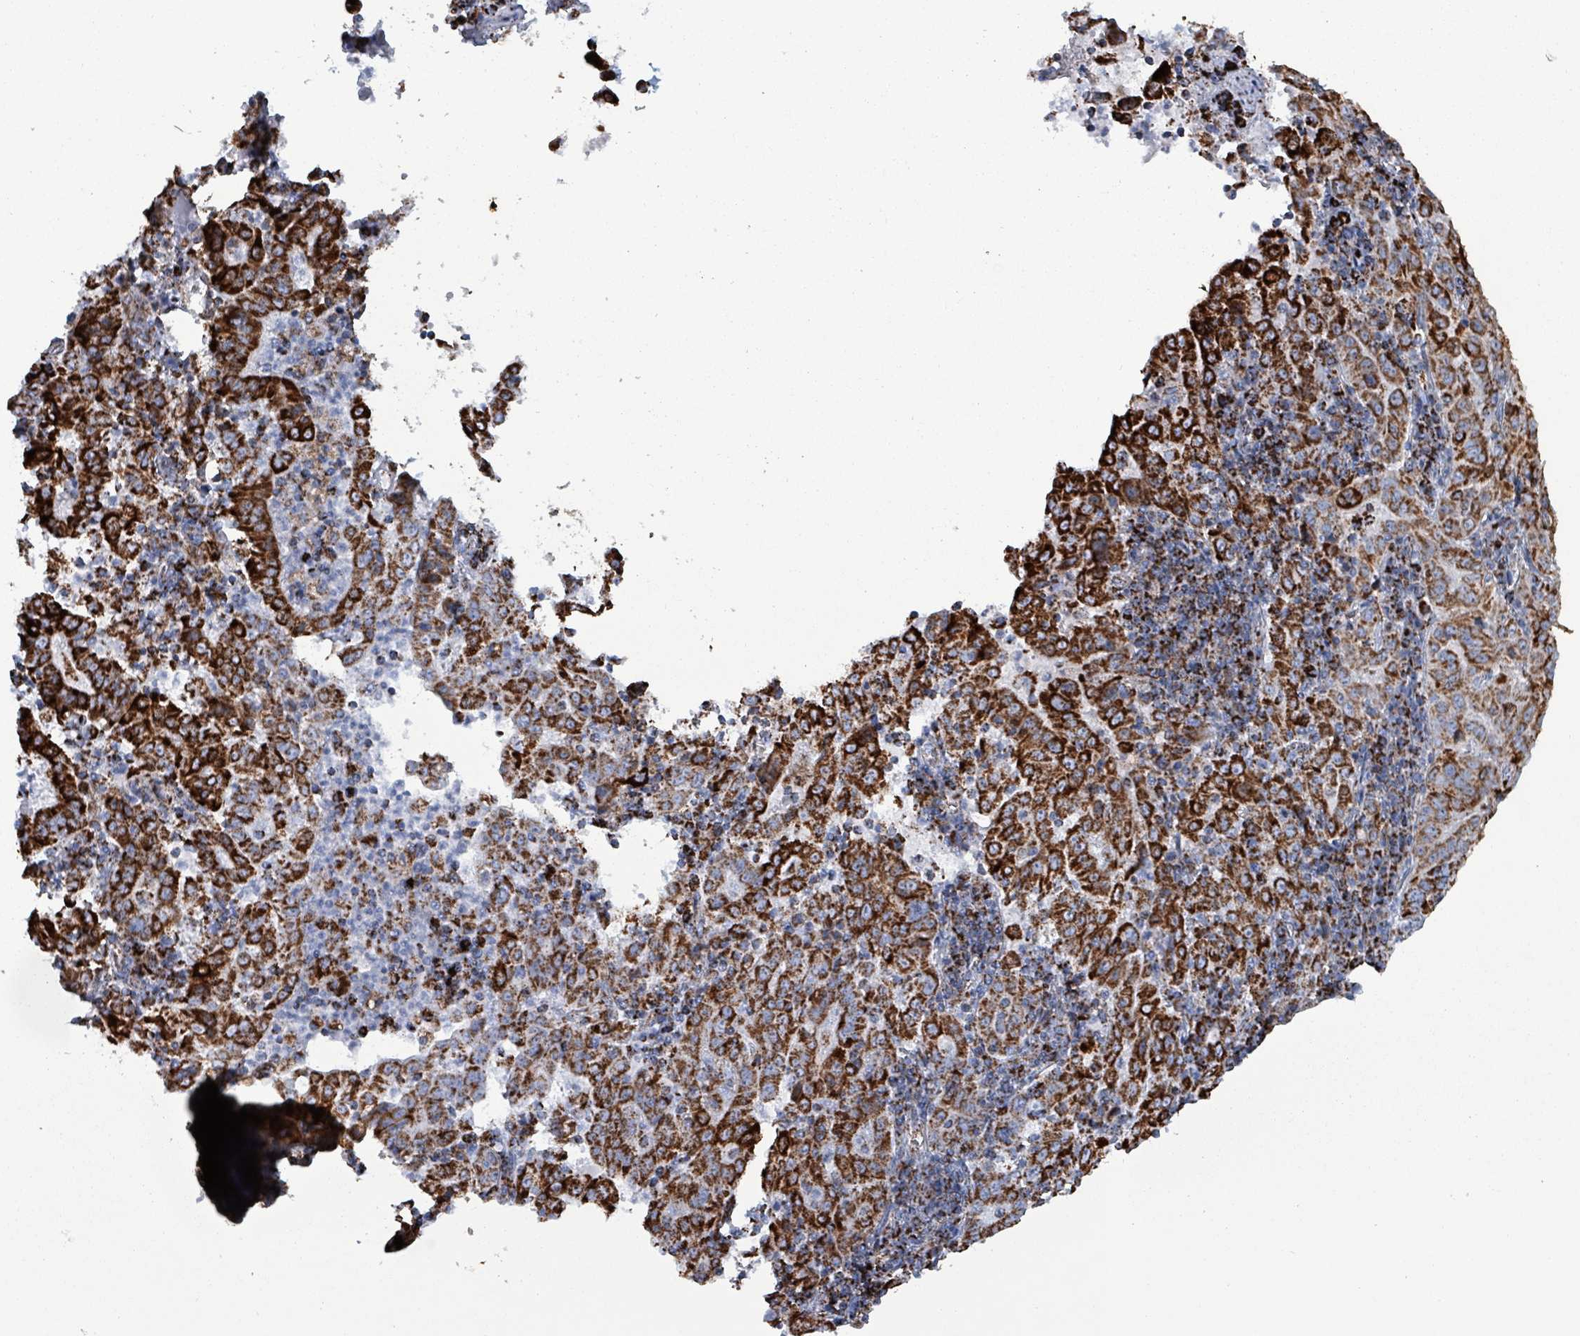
{"staining": {"intensity": "strong", "quantity": ">75%", "location": "cytoplasmic/membranous"}, "tissue": "pancreatic cancer", "cell_type": "Tumor cells", "image_type": "cancer", "snomed": [{"axis": "morphology", "description": "Adenocarcinoma, NOS"}, {"axis": "topography", "description": "Pancreas"}], "caption": "Immunohistochemistry of human adenocarcinoma (pancreatic) demonstrates high levels of strong cytoplasmic/membranous staining in about >75% of tumor cells.", "gene": "IDH3B", "patient": {"sex": "male", "age": 63}}